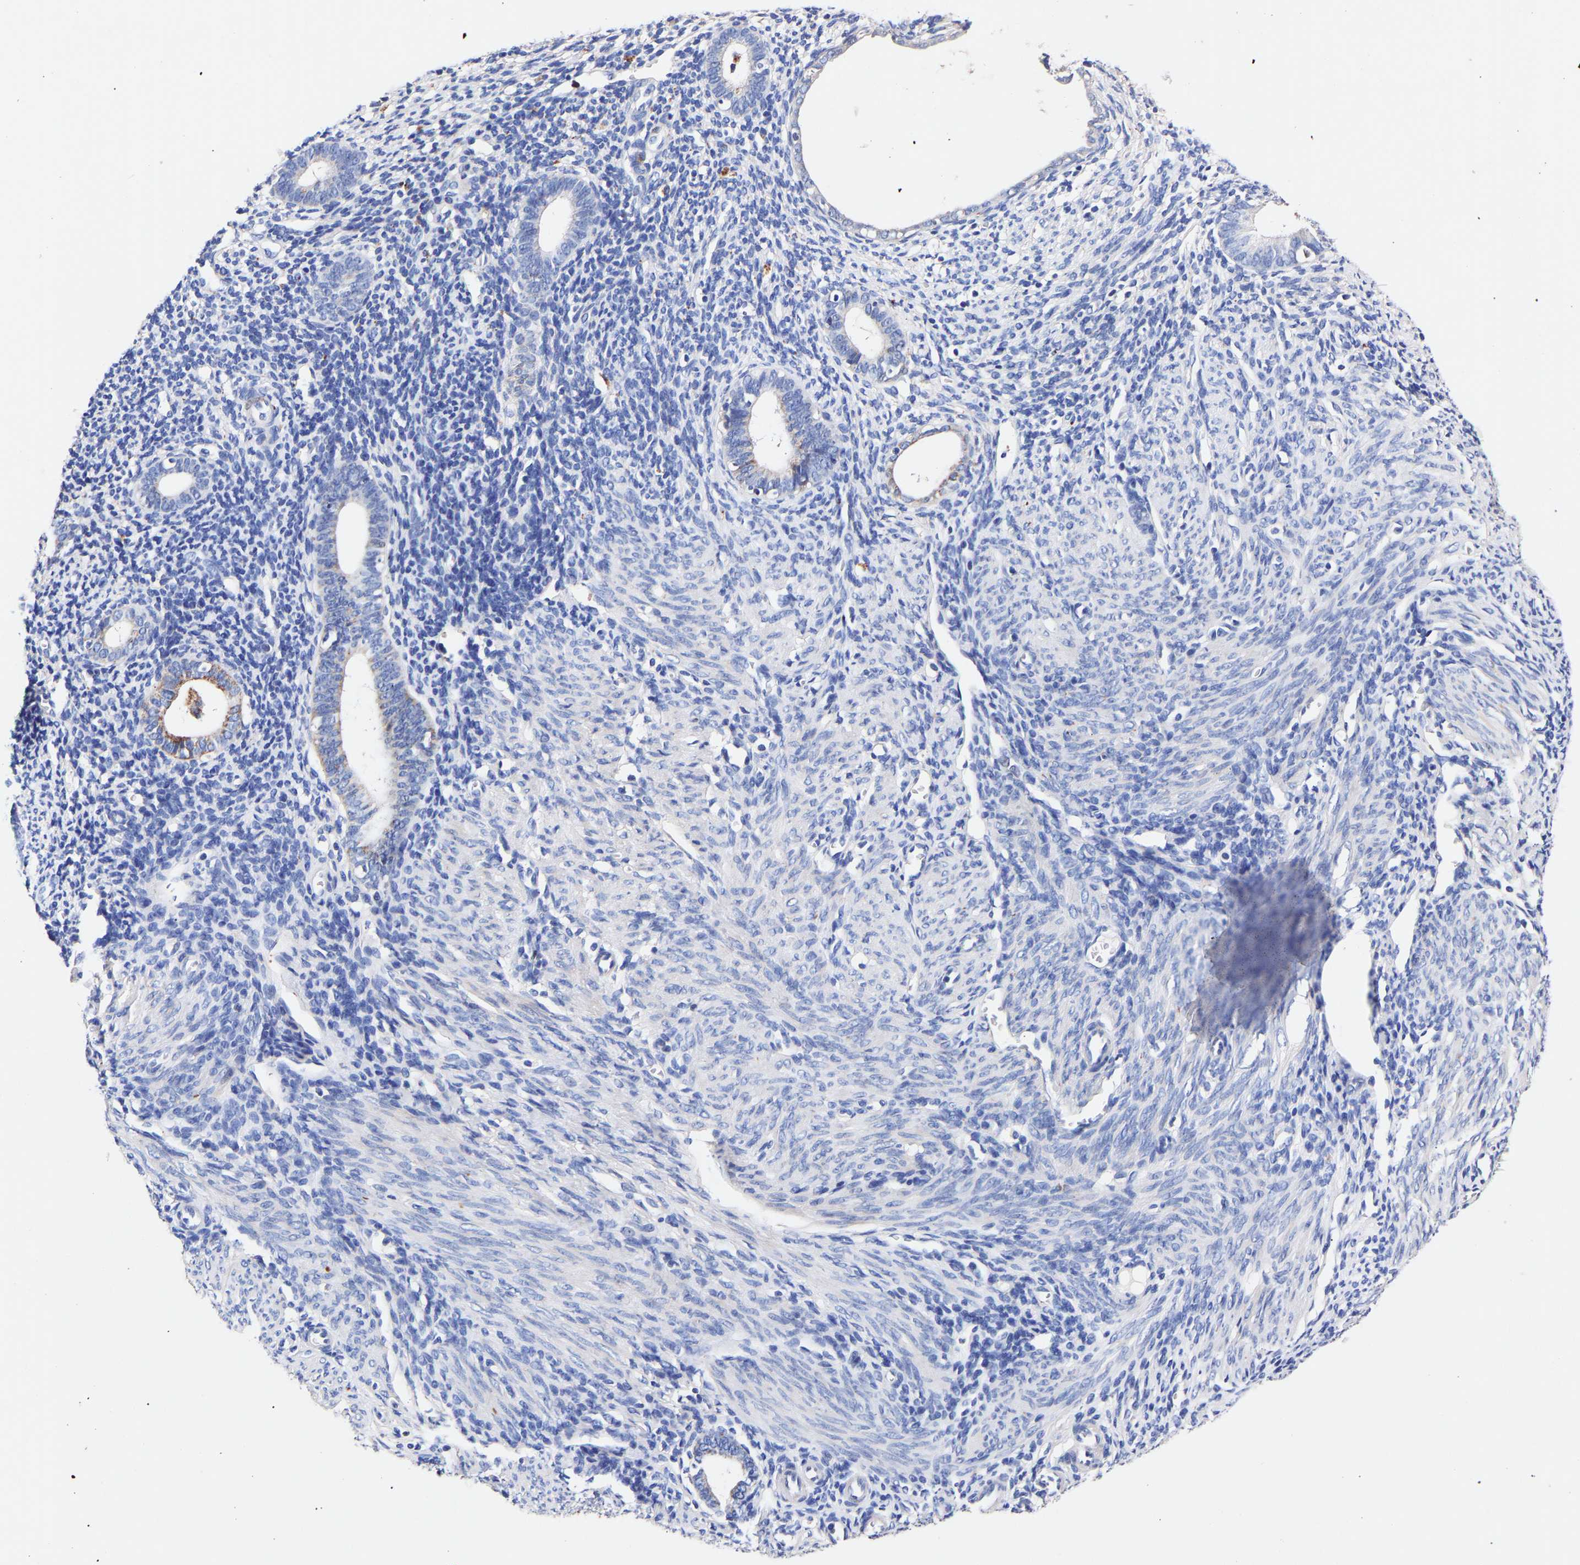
{"staining": {"intensity": "negative", "quantity": "none", "location": "none"}, "tissue": "endometrium", "cell_type": "Cells in endometrial stroma", "image_type": "normal", "snomed": [{"axis": "morphology", "description": "Normal tissue, NOS"}, {"axis": "morphology", "description": "Adenocarcinoma, NOS"}, {"axis": "topography", "description": "Endometrium"}], "caption": "Immunohistochemistry (IHC) of unremarkable endometrium shows no expression in cells in endometrial stroma.", "gene": "SEM1", "patient": {"sex": "female", "age": 57}}